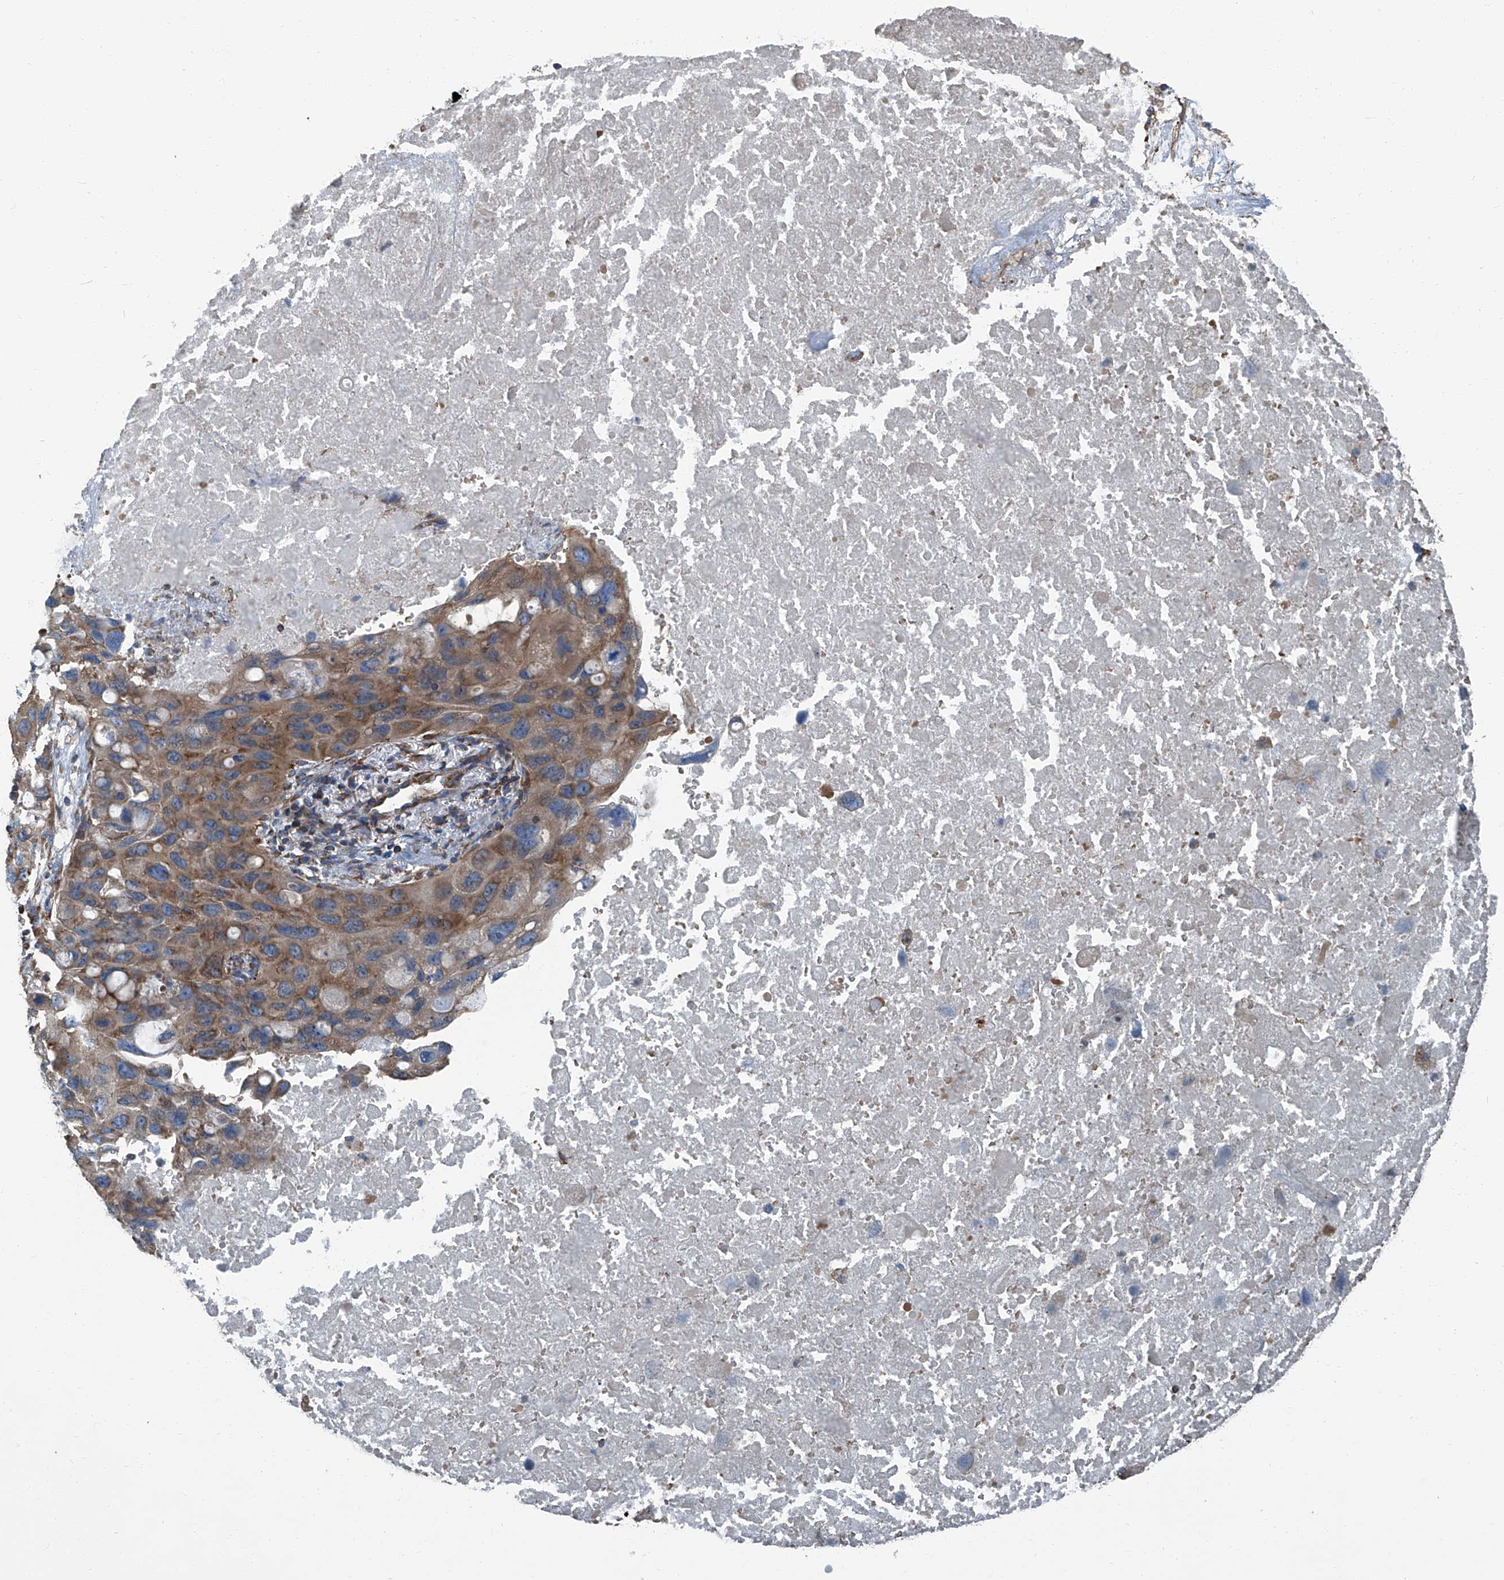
{"staining": {"intensity": "moderate", "quantity": ">75%", "location": "cytoplasmic/membranous"}, "tissue": "lung cancer", "cell_type": "Tumor cells", "image_type": "cancer", "snomed": [{"axis": "morphology", "description": "Squamous cell carcinoma, NOS"}, {"axis": "topography", "description": "Lung"}], "caption": "Immunohistochemical staining of lung squamous cell carcinoma demonstrates medium levels of moderate cytoplasmic/membranous protein positivity in approximately >75% of tumor cells.", "gene": "SEPTIN7", "patient": {"sex": "female", "age": 73}}